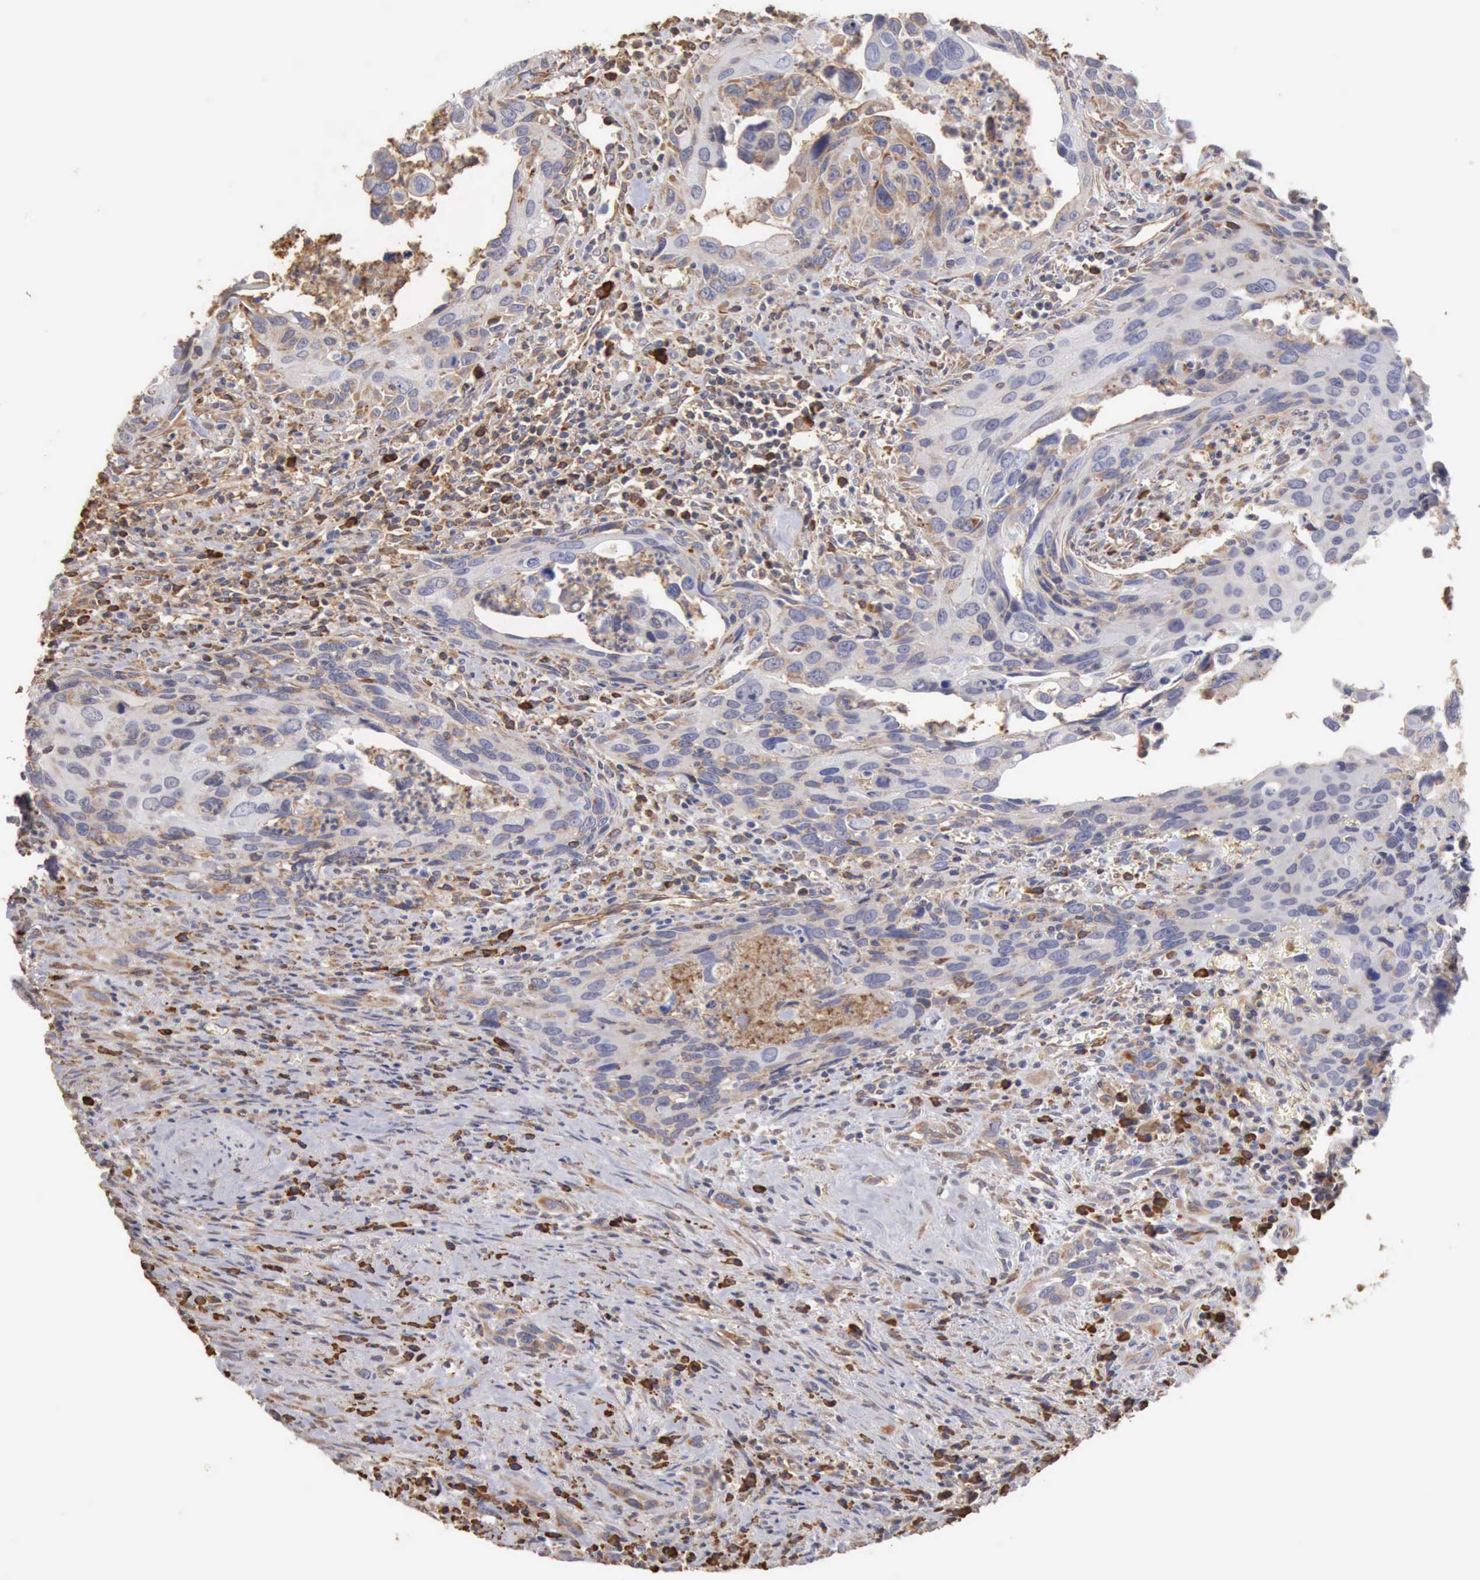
{"staining": {"intensity": "weak", "quantity": "<25%", "location": "cytoplasmic/membranous"}, "tissue": "urothelial cancer", "cell_type": "Tumor cells", "image_type": "cancer", "snomed": [{"axis": "morphology", "description": "Urothelial carcinoma, High grade"}, {"axis": "topography", "description": "Urinary bladder"}], "caption": "Urothelial carcinoma (high-grade) was stained to show a protein in brown. There is no significant expression in tumor cells.", "gene": "GPR101", "patient": {"sex": "male", "age": 71}}